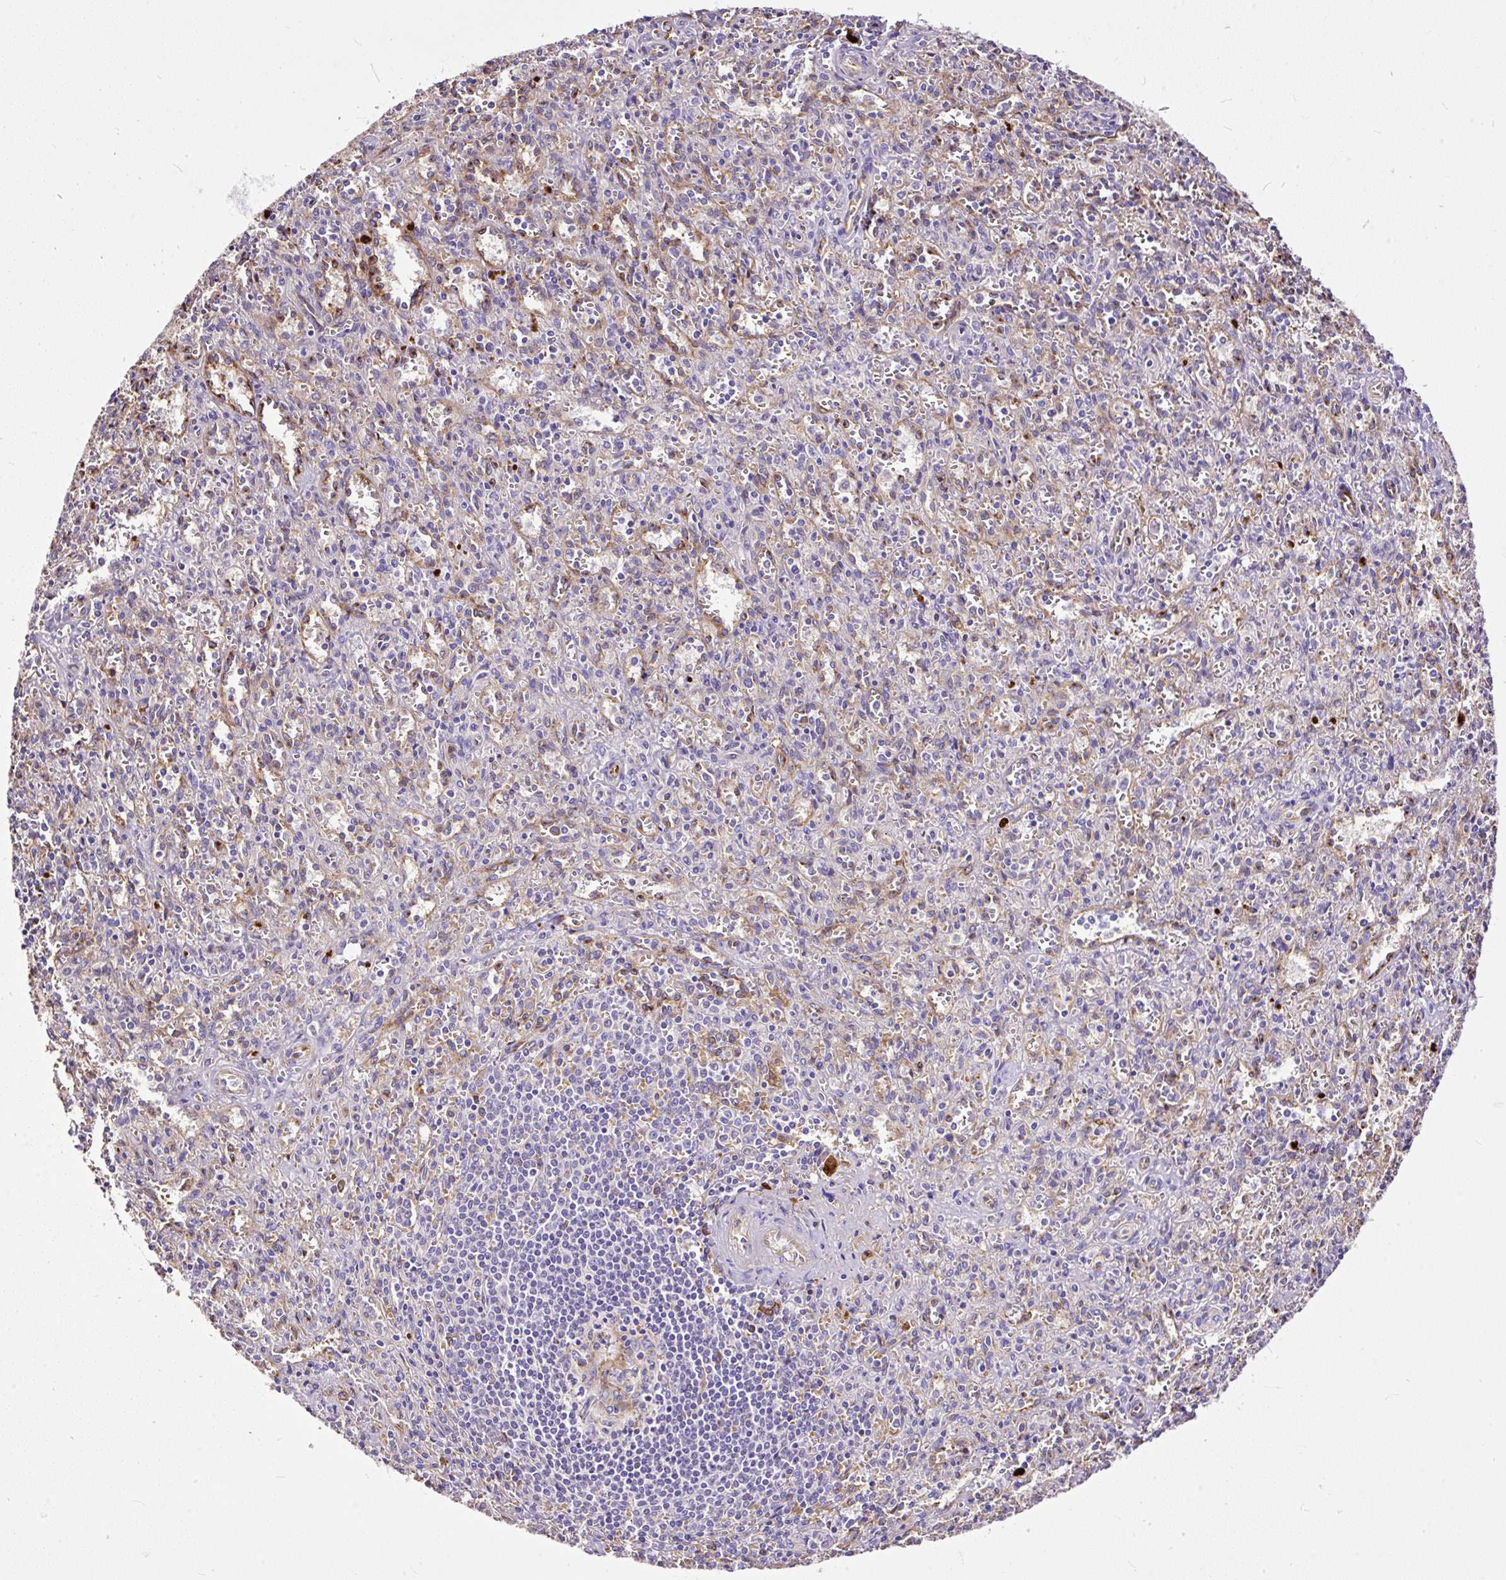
{"staining": {"intensity": "negative", "quantity": "none", "location": "none"}, "tissue": "spleen", "cell_type": "Cells in red pulp", "image_type": "normal", "snomed": [{"axis": "morphology", "description": "Normal tissue, NOS"}, {"axis": "topography", "description": "Spleen"}], "caption": "DAB (3,3'-diaminobenzidine) immunohistochemical staining of benign human spleen displays no significant staining in cells in red pulp.", "gene": "CLEC3B", "patient": {"sex": "female", "age": 26}}